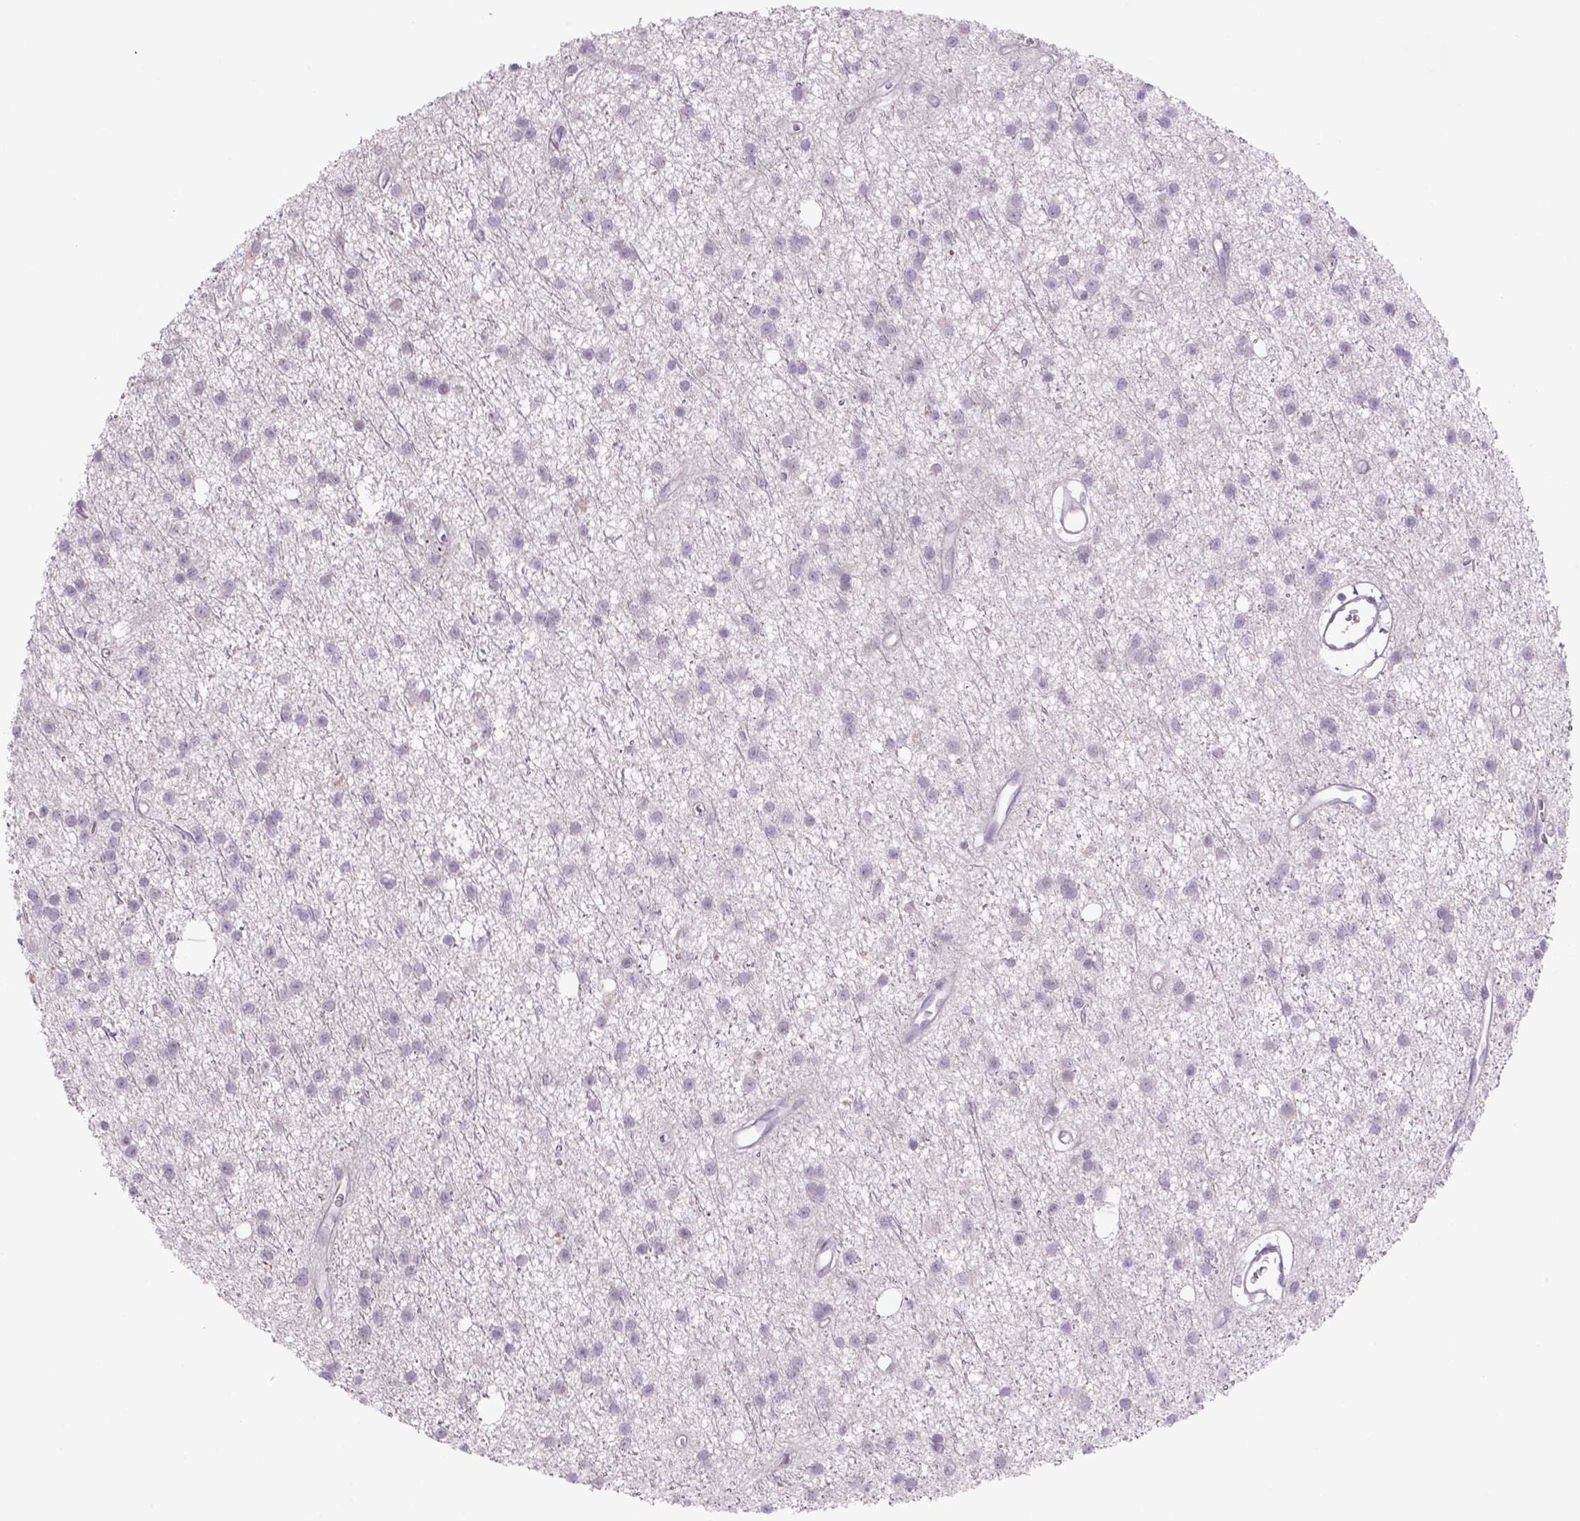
{"staining": {"intensity": "negative", "quantity": "none", "location": "none"}, "tissue": "glioma", "cell_type": "Tumor cells", "image_type": "cancer", "snomed": [{"axis": "morphology", "description": "Glioma, malignant, Low grade"}, {"axis": "topography", "description": "Brain"}], "caption": "An IHC image of glioma is shown. There is no staining in tumor cells of glioma.", "gene": "ADGRV1", "patient": {"sex": "male", "age": 27}}